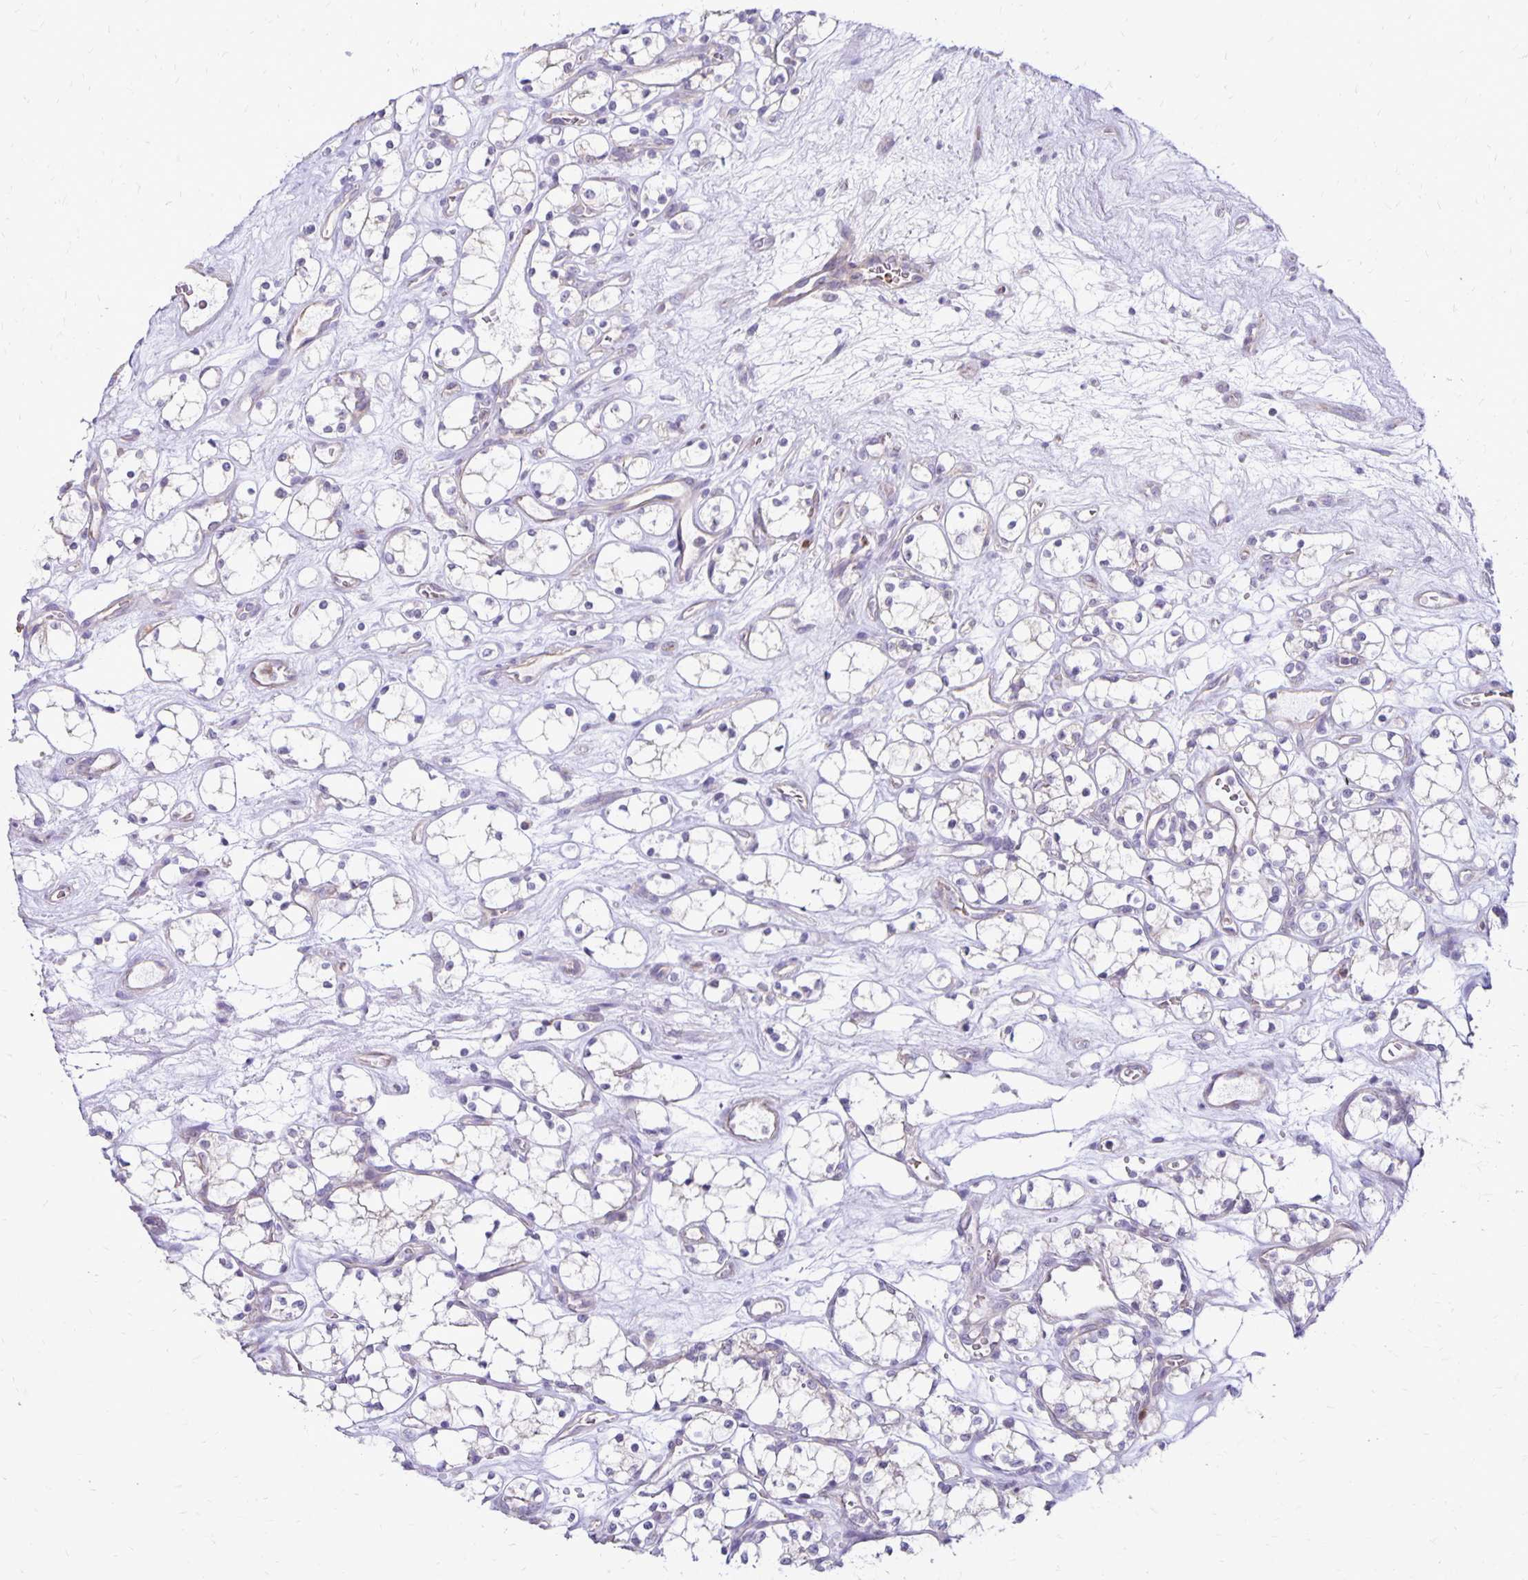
{"staining": {"intensity": "negative", "quantity": "none", "location": "none"}, "tissue": "renal cancer", "cell_type": "Tumor cells", "image_type": "cancer", "snomed": [{"axis": "morphology", "description": "Adenocarcinoma, NOS"}, {"axis": "topography", "description": "Kidney"}], "caption": "Immunohistochemical staining of renal adenocarcinoma demonstrates no significant positivity in tumor cells. (DAB (3,3'-diaminobenzidine) immunohistochemistry, high magnification).", "gene": "FN3K", "patient": {"sex": "female", "age": 69}}